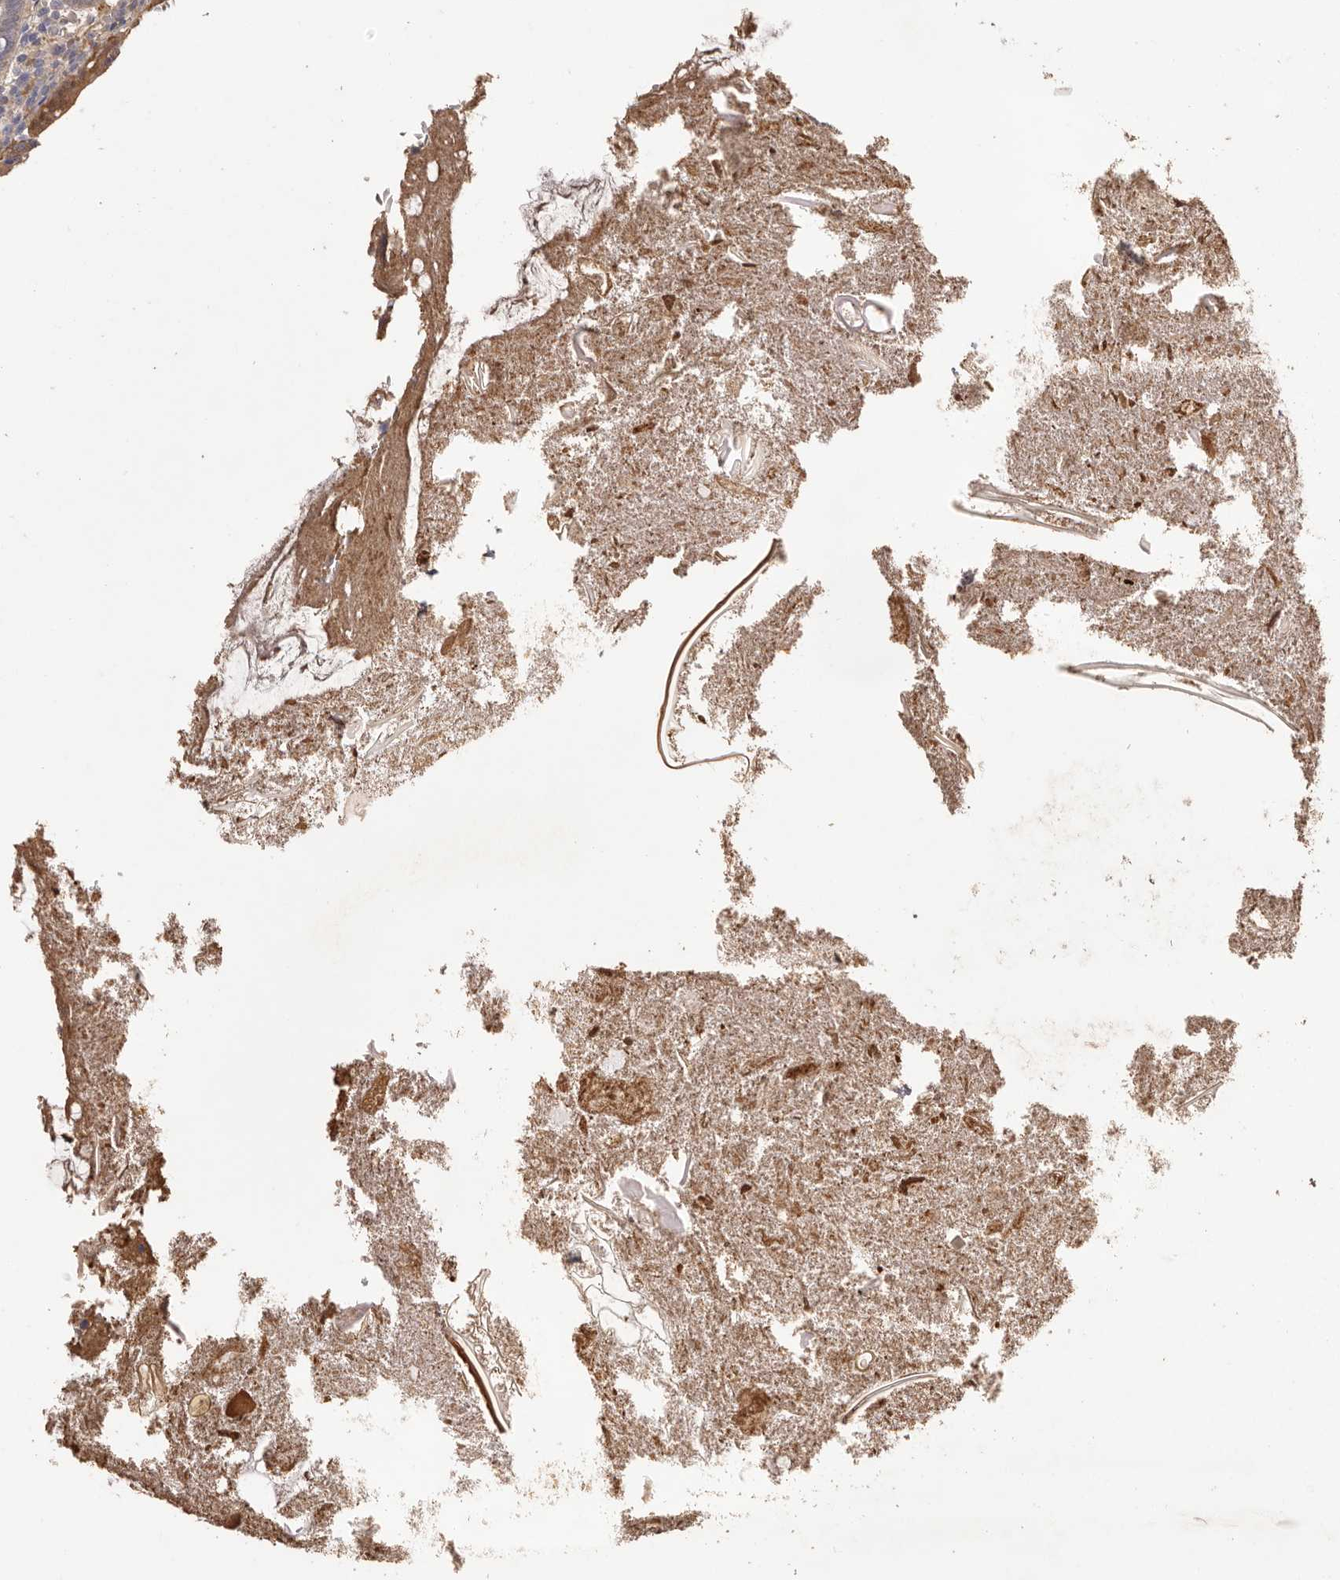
{"staining": {"intensity": "moderate", "quantity": "25%-75%", "location": "cytoplasmic/membranous"}, "tissue": "appendix", "cell_type": "Glandular cells", "image_type": "normal", "snomed": [{"axis": "morphology", "description": "Normal tissue, NOS"}, {"axis": "topography", "description": "Appendix"}], "caption": "Appendix stained with DAB IHC demonstrates medium levels of moderate cytoplasmic/membranous expression in about 25%-75% of glandular cells.", "gene": "ETNK1", "patient": {"sex": "female", "age": 17}}